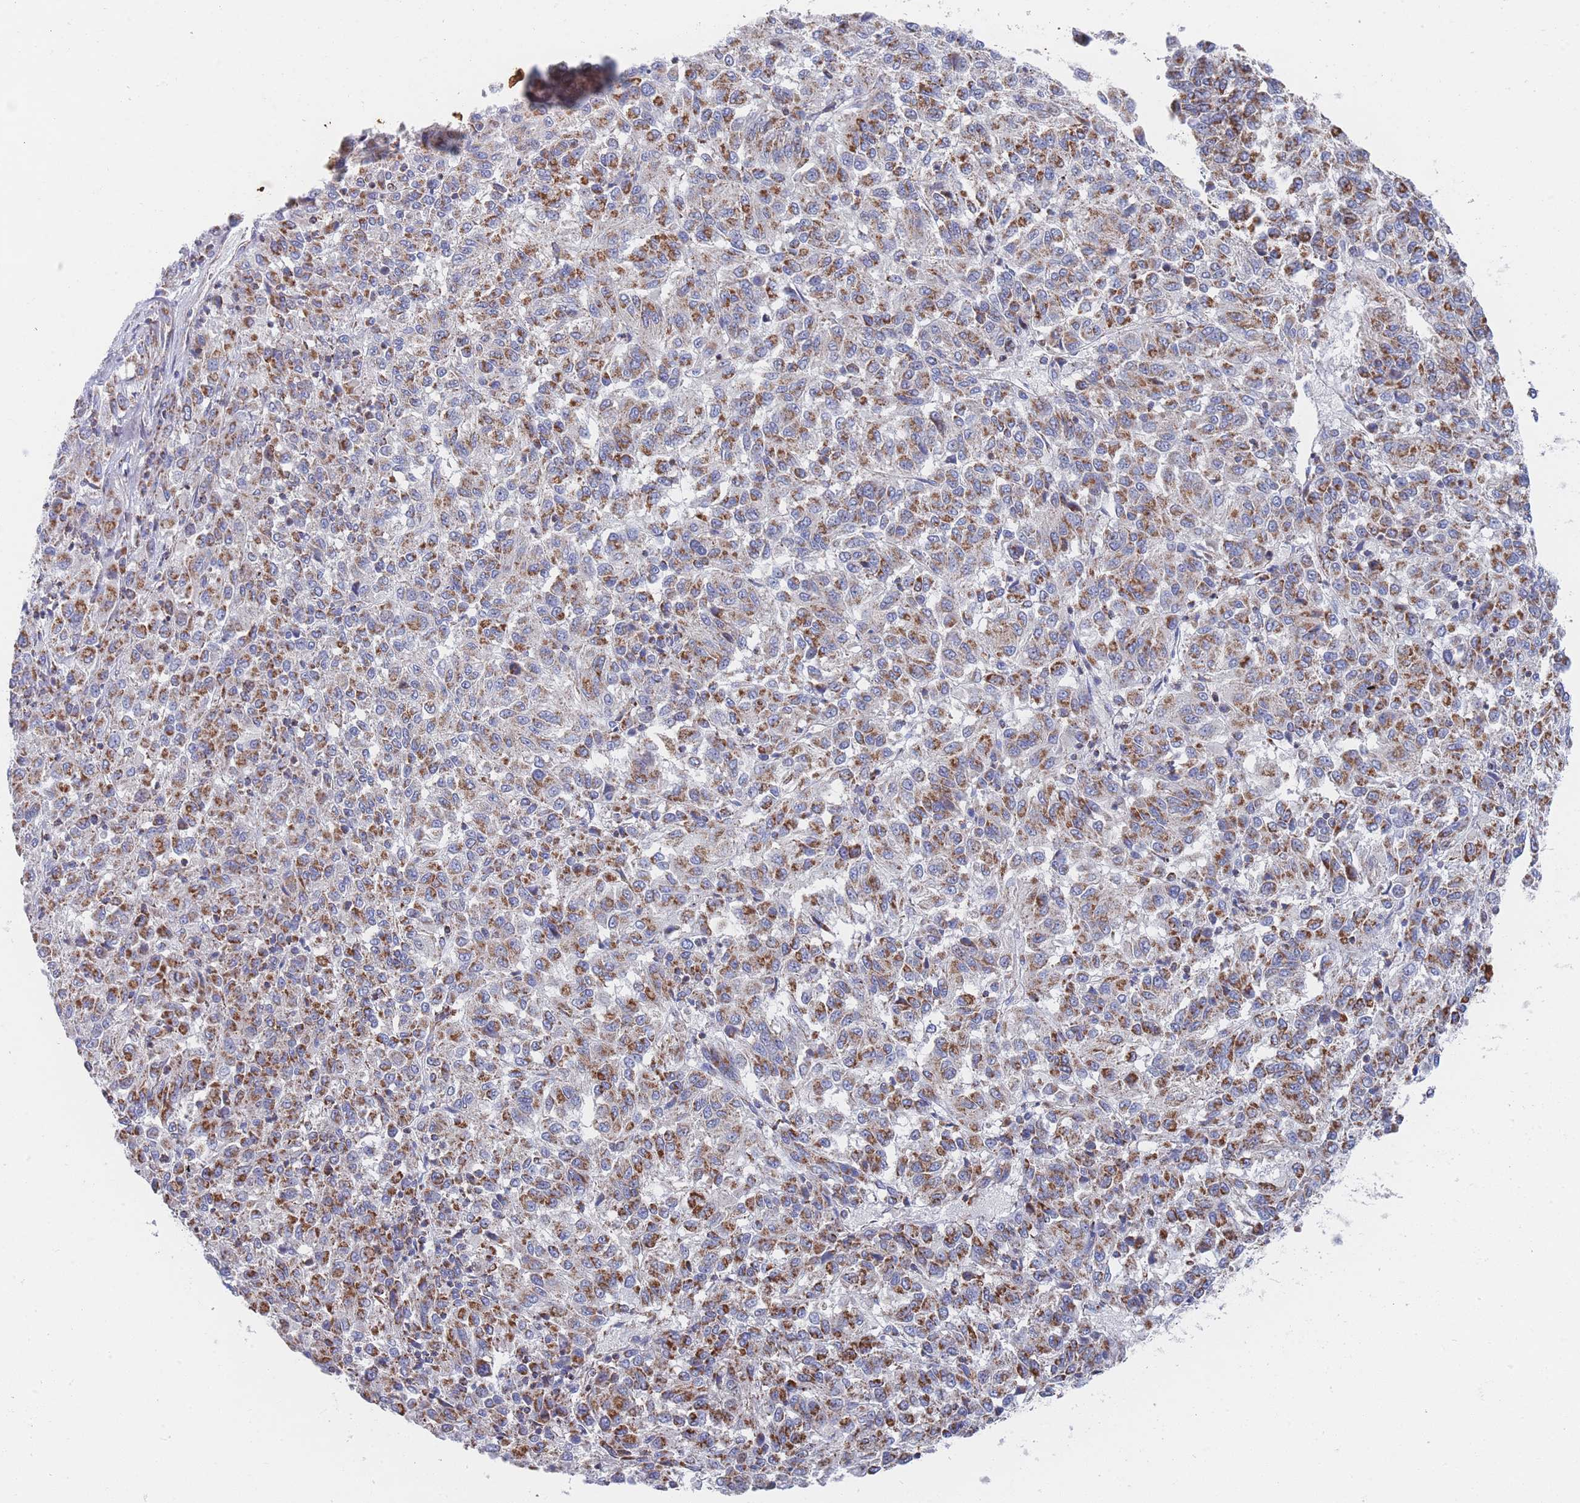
{"staining": {"intensity": "moderate", "quantity": "25%-75%", "location": "cytoplasmic/membranous"}, "tissue": "melanoma", "cell_type": "Tumor cells", "image_type": "cancer", "snomed": [{"axis": "morphology", "description": "Malignant melanoma, Metastatic site"}, {"axis": "topography", "description": "Lung"}], "caption": "IHC of human malignant melanoma (metastatic site) exhibits medium levels of moderate cytoplasmic/membranous staining in approximately 25%-75% of tumor cells.", "gene": "IKZF4", "patient": {"sex": "male", "age": 64}}